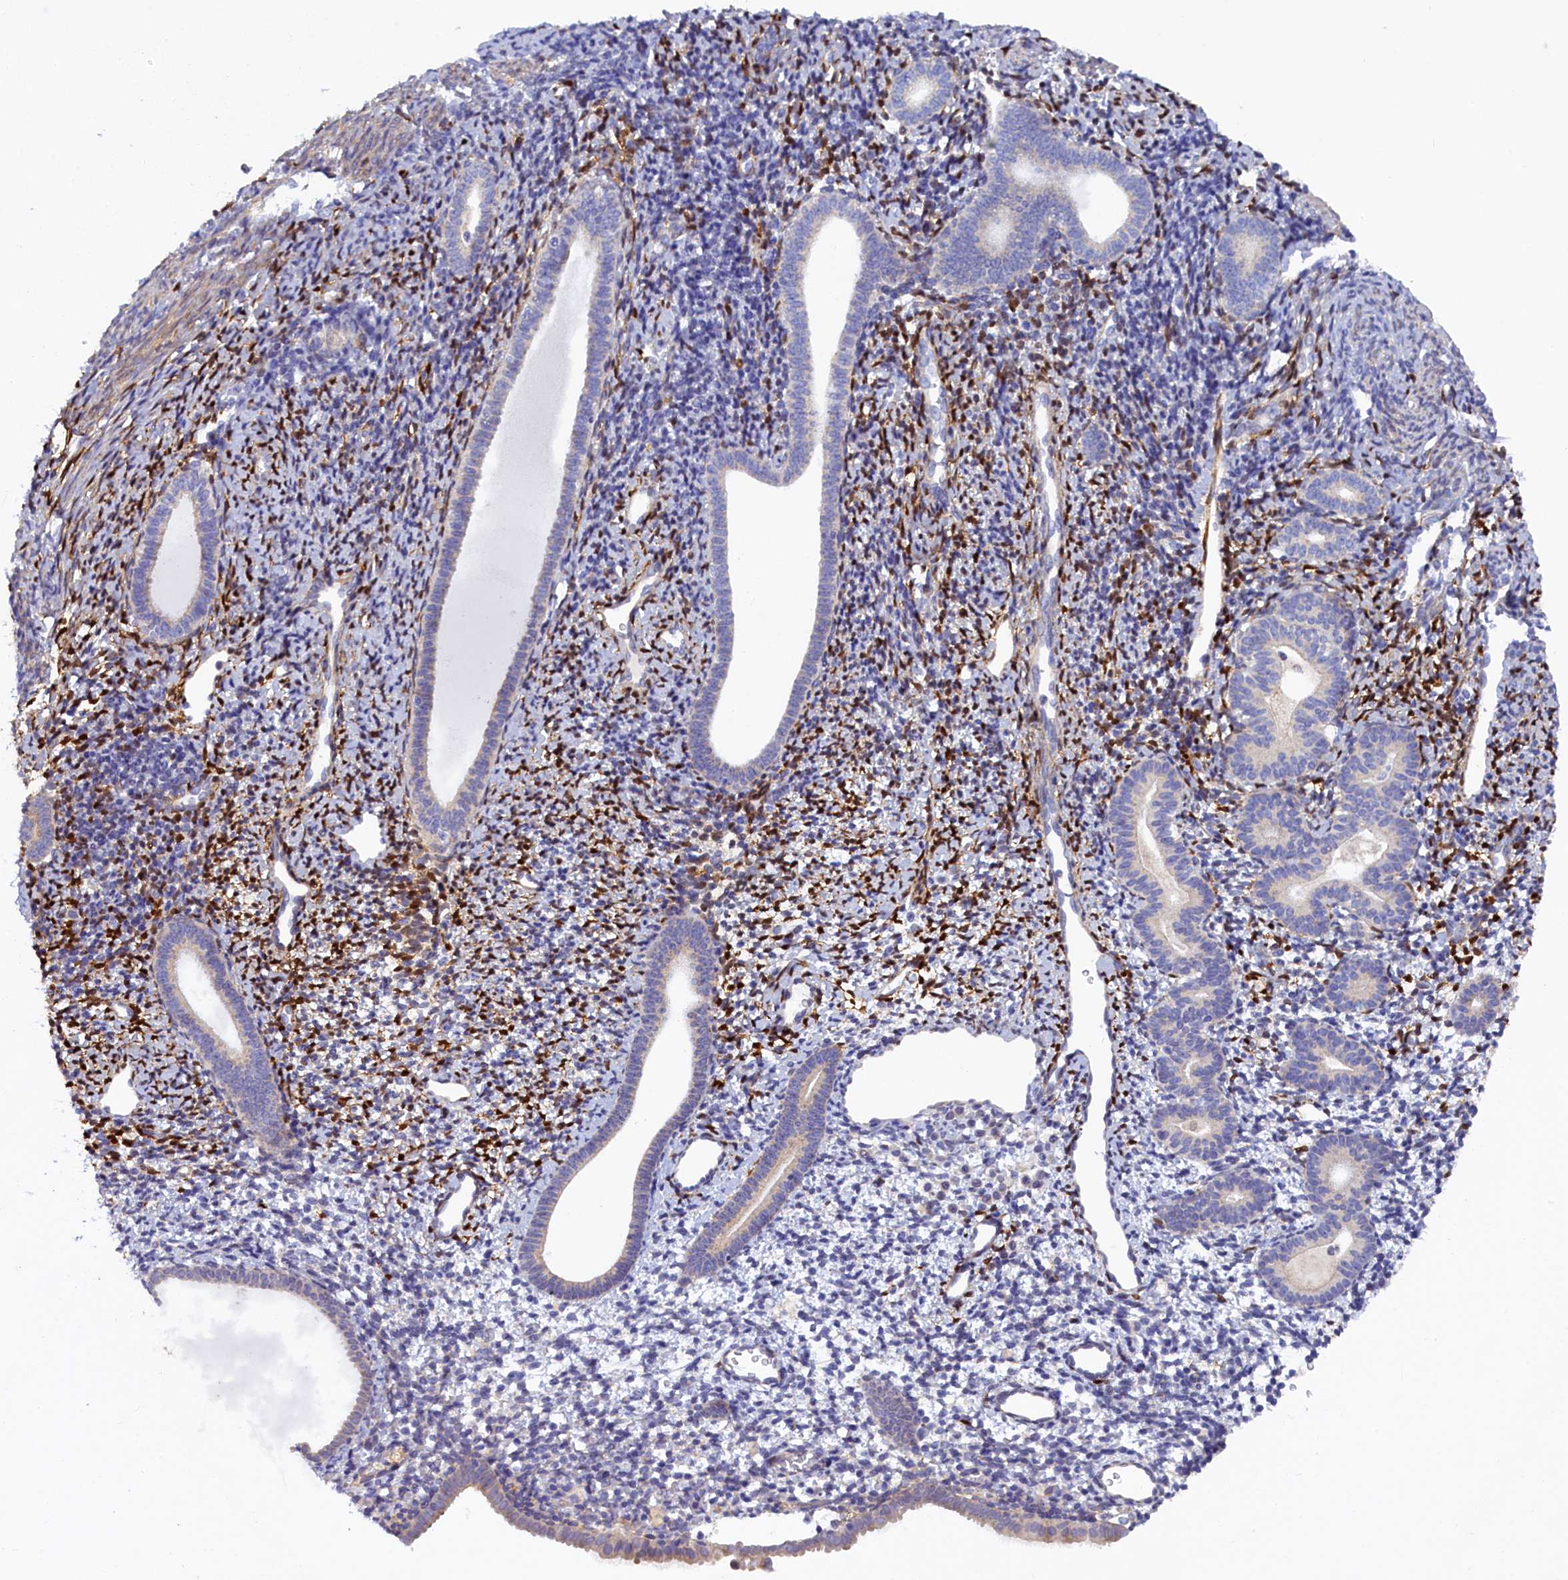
{"staining": {"intensity": "negative", "quantity": "none", "location": "none"}, "tissue": "endometrium", "cell_type": "Cells in endometrial stroma", "image_type": "normal", "snomed": [{"axis": "morphology", "description": "Normal tissue, NOS"}, {"axis": "topography", "description": "Endometrium"}], "caption": "DAB (3,3'-diaminobenzidine) immunohistochemical staining of benign endometrium reveals no significant positivity in cells in endometrial stroma.", "gene": "POGLUT3", "patient": {"sex": "female", "age": 56}}